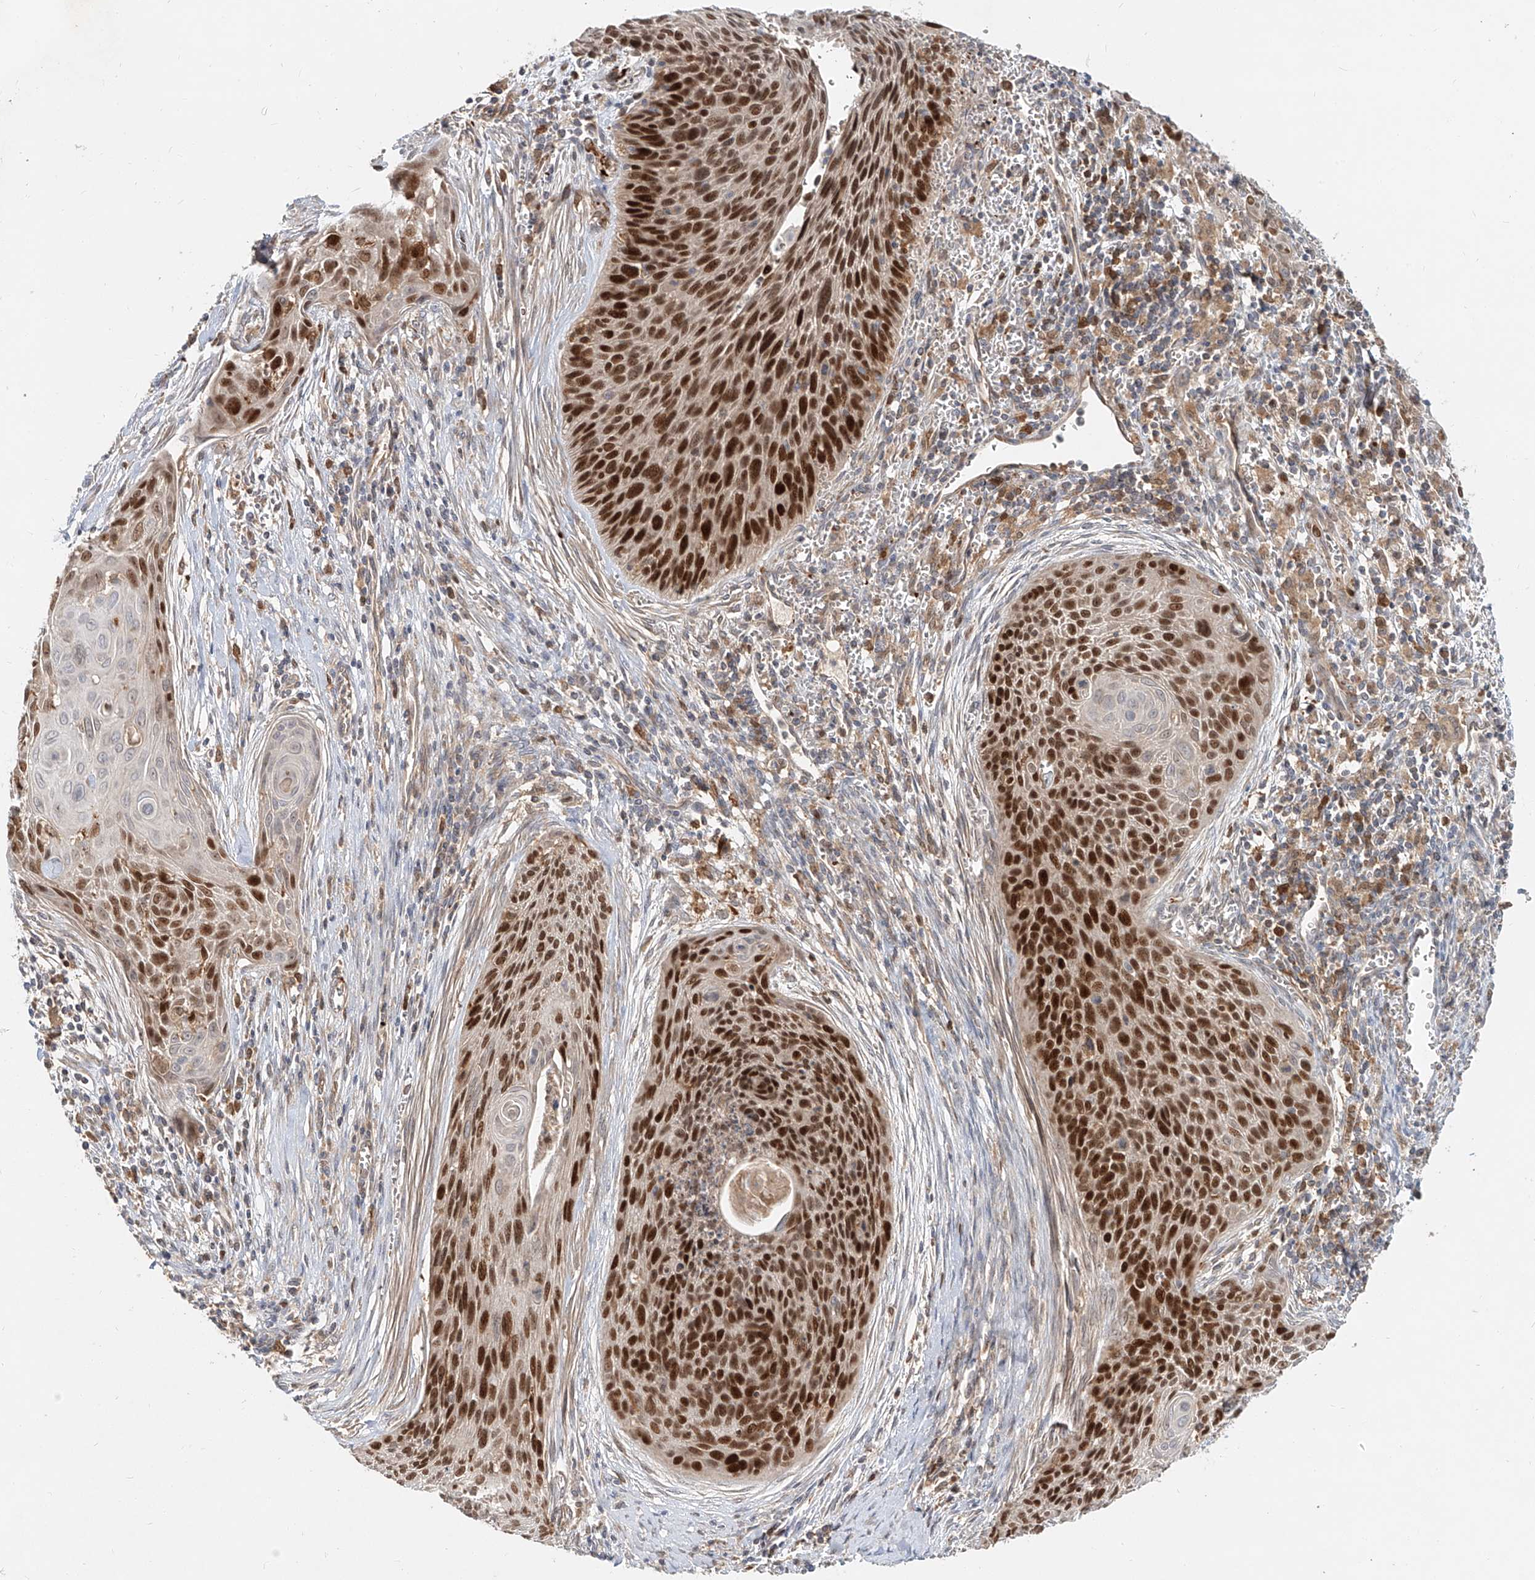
{"staining": {"intensity": "strong", "quantity": ">75%", "location": "nuclear"}, "tissue": "cervical cancer", "cell_type": "Tumor cells", "image_type": "cancer", "snomed": [{"axis": "morphology", "description": "Squamous cell carcinoma, NOS"}, {"axis": "topography", "description": "Cervix"}], "caption": "Protein staining of cervical cancer tissue reveals strong nuclear positivity in about >75% of tumor cells.", "gene": "FGD2", "patient": {"sex": "female", "age": 55}}